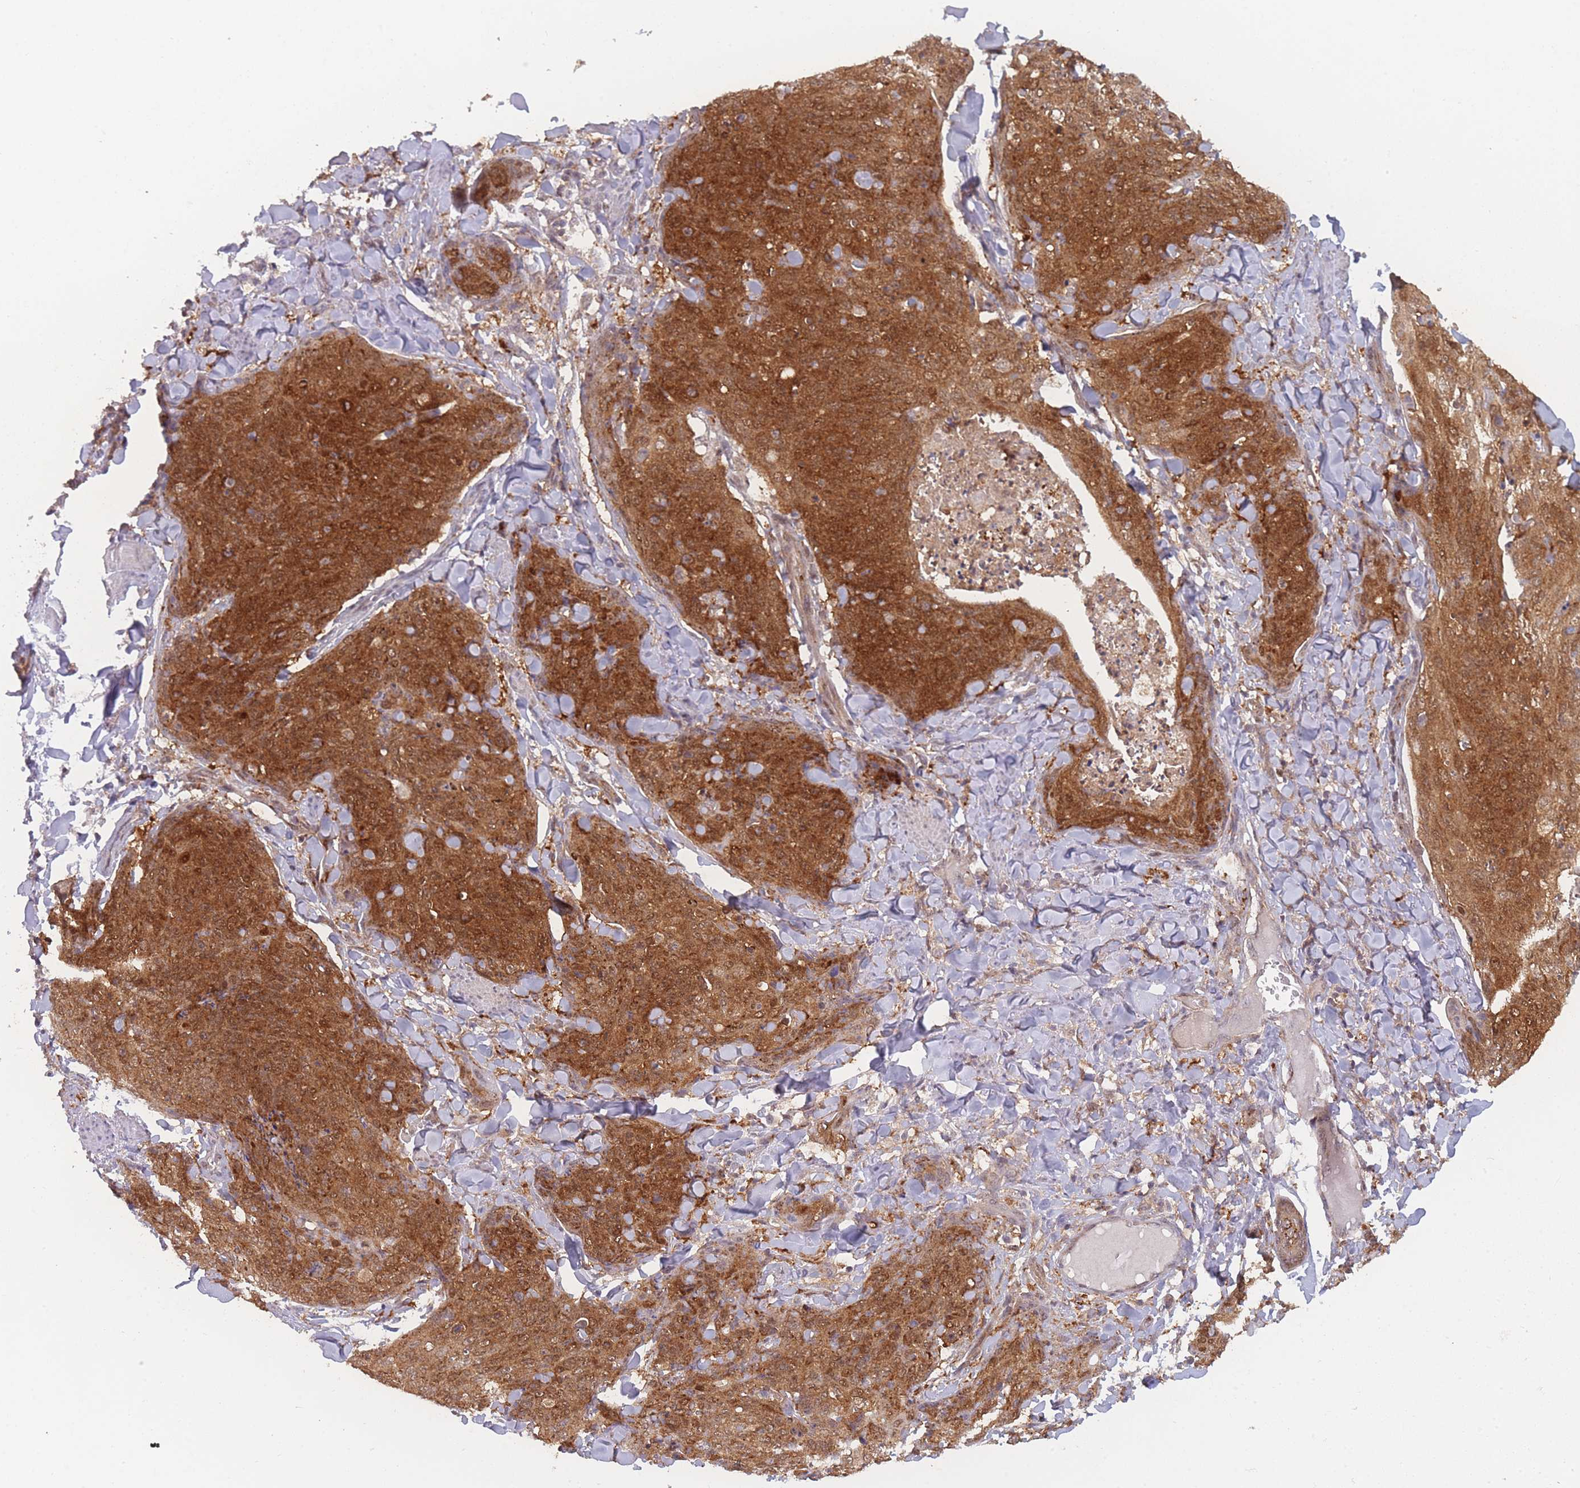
{"staining": {"intensity": "strong", "quantity": ">75%", "location": "cytoplasmic/membranous"}, "tissue": "skin cancer", "cell_type": "Tumor cells", "image_type": "cancer", "snomed": [{"axis": "morphology", "description": "Squamous cell carcinoma, NOS"}, {"axis": "topography", "description": "Skin"}, {"axis": "topography", "description": "Vulva"}], "caption": "Tumor cells exhibit high levels of strong cytoplasmic/membranous expression in about >75% of cells in human squamous cell carcinoma (skin).", "gene": "MRI1", "patient": {"sex": "female", "age": 85}}